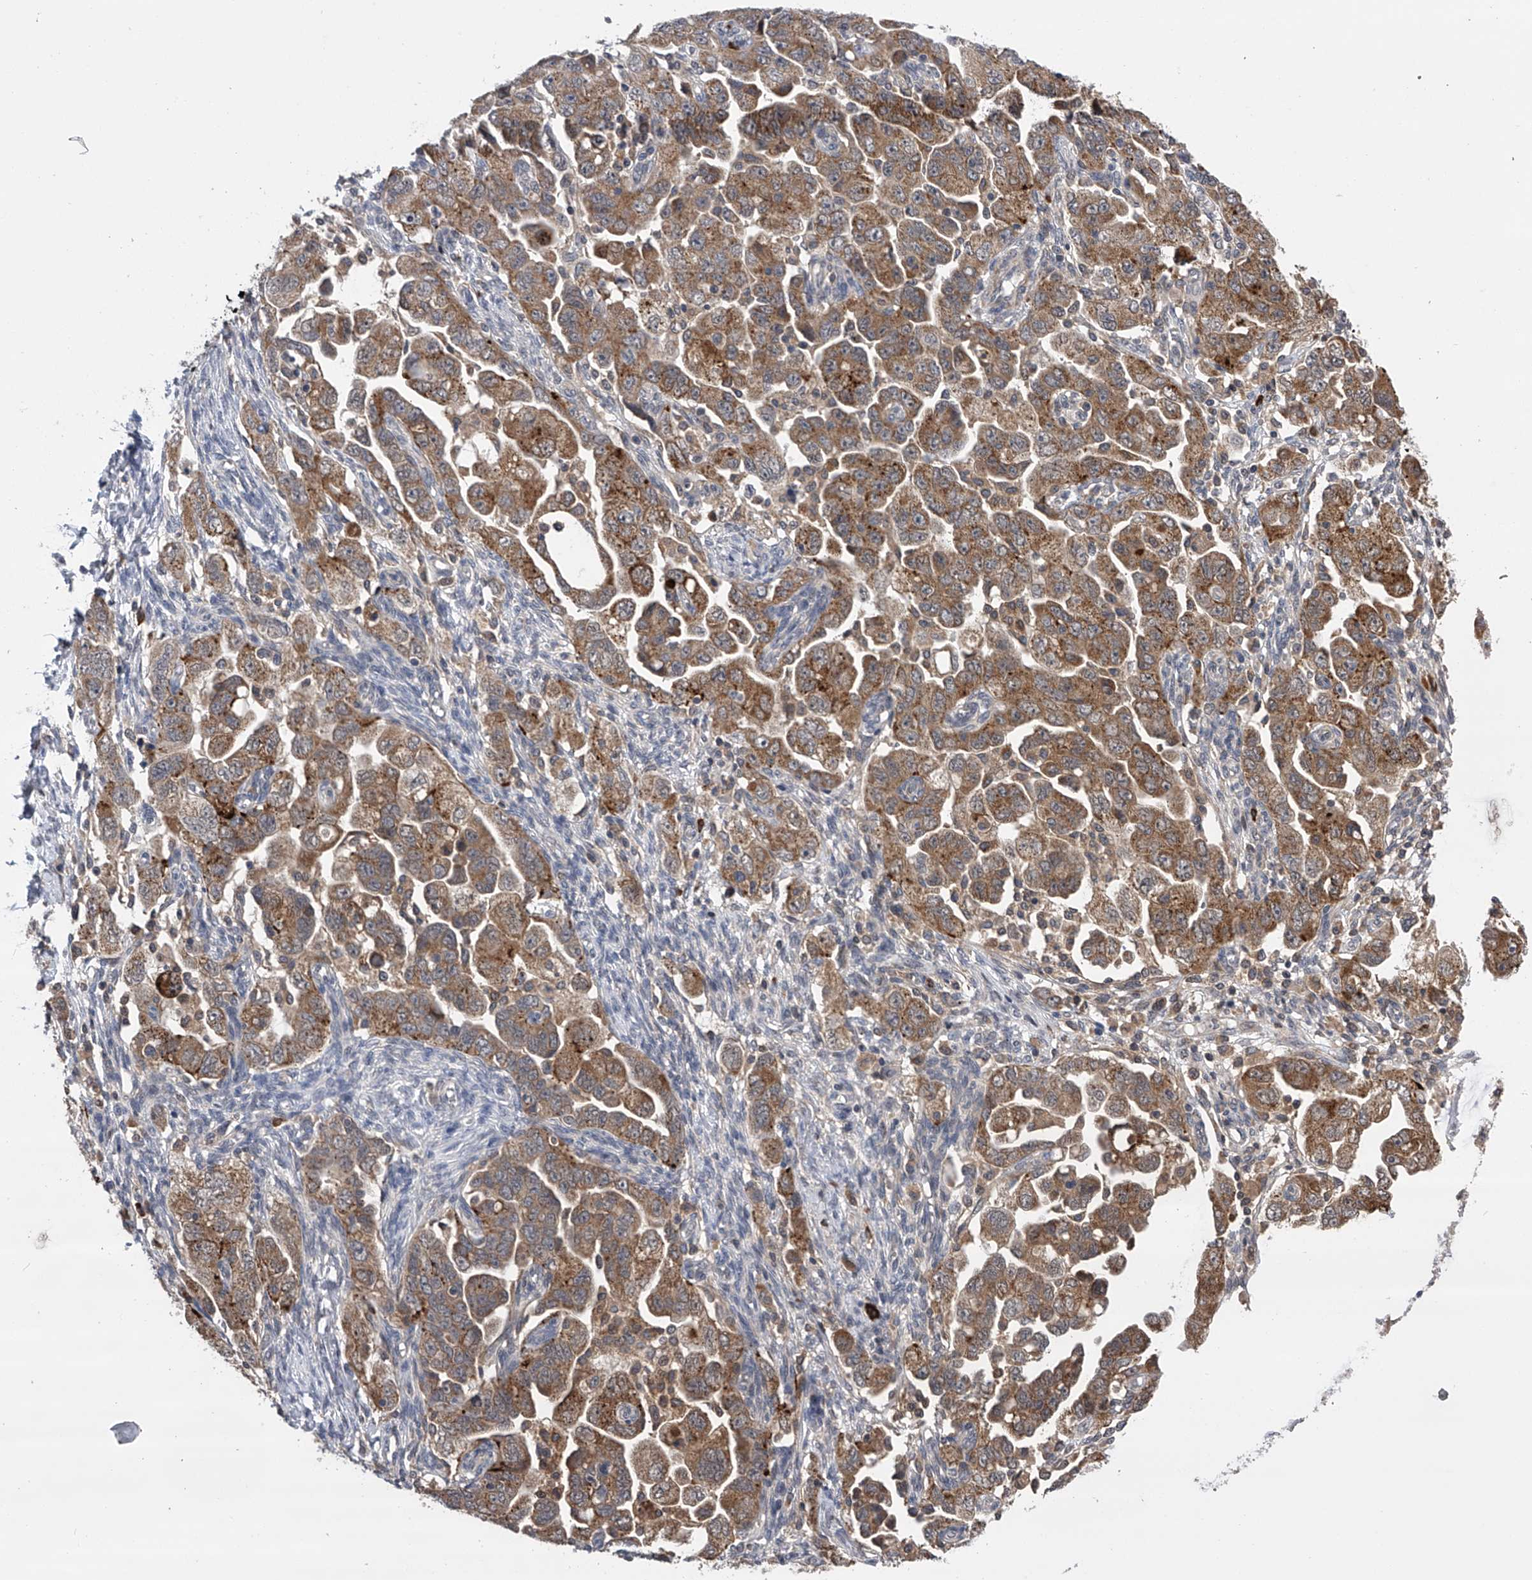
{"staining": {"intensity": "moderate", "quantity": ">75%", "location": "cytoplasmic/membranous"}, "tissue": "ovarian cancer", "cell_type": "Tumor cells", "image_type": "cancer", "snomed": [{"axis": "morphology", "description": "Carcinoma, NOS"}, {"axis": "morphology", "description": "Cystadenocarcinoma, serous, NOS"}, {"axis": "topography", "description": "Ovary"}], "caption": "Human ovarian cancer stained with a protein marker displays moderate staining in tumor cells.", "gene": "SPOCK1", "patient": {"sex": "female", "age": 69}}